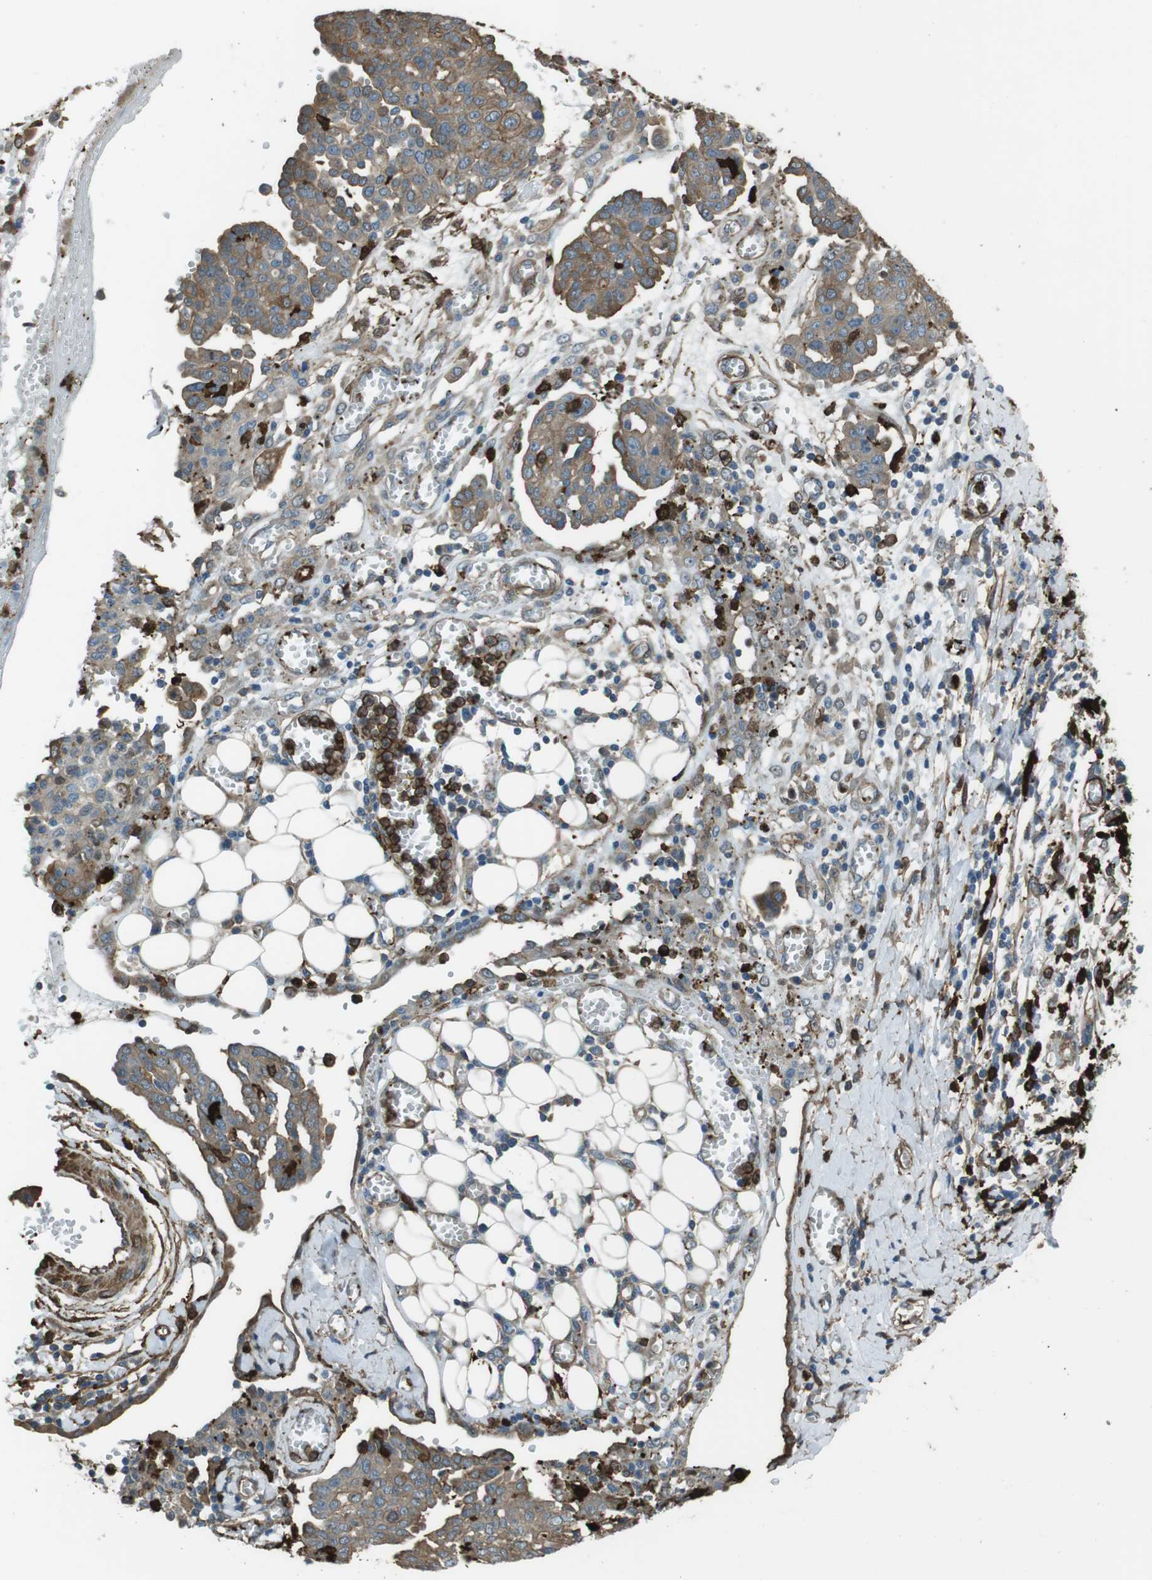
{"staining": {"intensity": "moderate", "quantity": ">75%", "location": "cytoplasmic/membranous"}, "tissue": "ovarian cancer", "cell_type": "Tumor cells", "image_type": "cancer", "snomed": [{"axis": "morphology", "description": "Cystadenocarcinoma, serous, NOS"}, {"axis": "topography", "description": "Soft tissue"}, {"axis": "topography", "description": "Ovary"}], "caption": "Serous cystadenocarcinoma (ovarian) stained with DAB immunohistochemistry demonstrates medium levels of moderate cytoplasmic/membranous staining in about >75% of tumor cells. The staining was performed using DAB to visualize the protein expression in brown, while the nuclei were stained in blue with hematoxylin (Magnification: 20x).", "gene": "SFT2D1", "patient": {"sex": "female", "age": 57}}